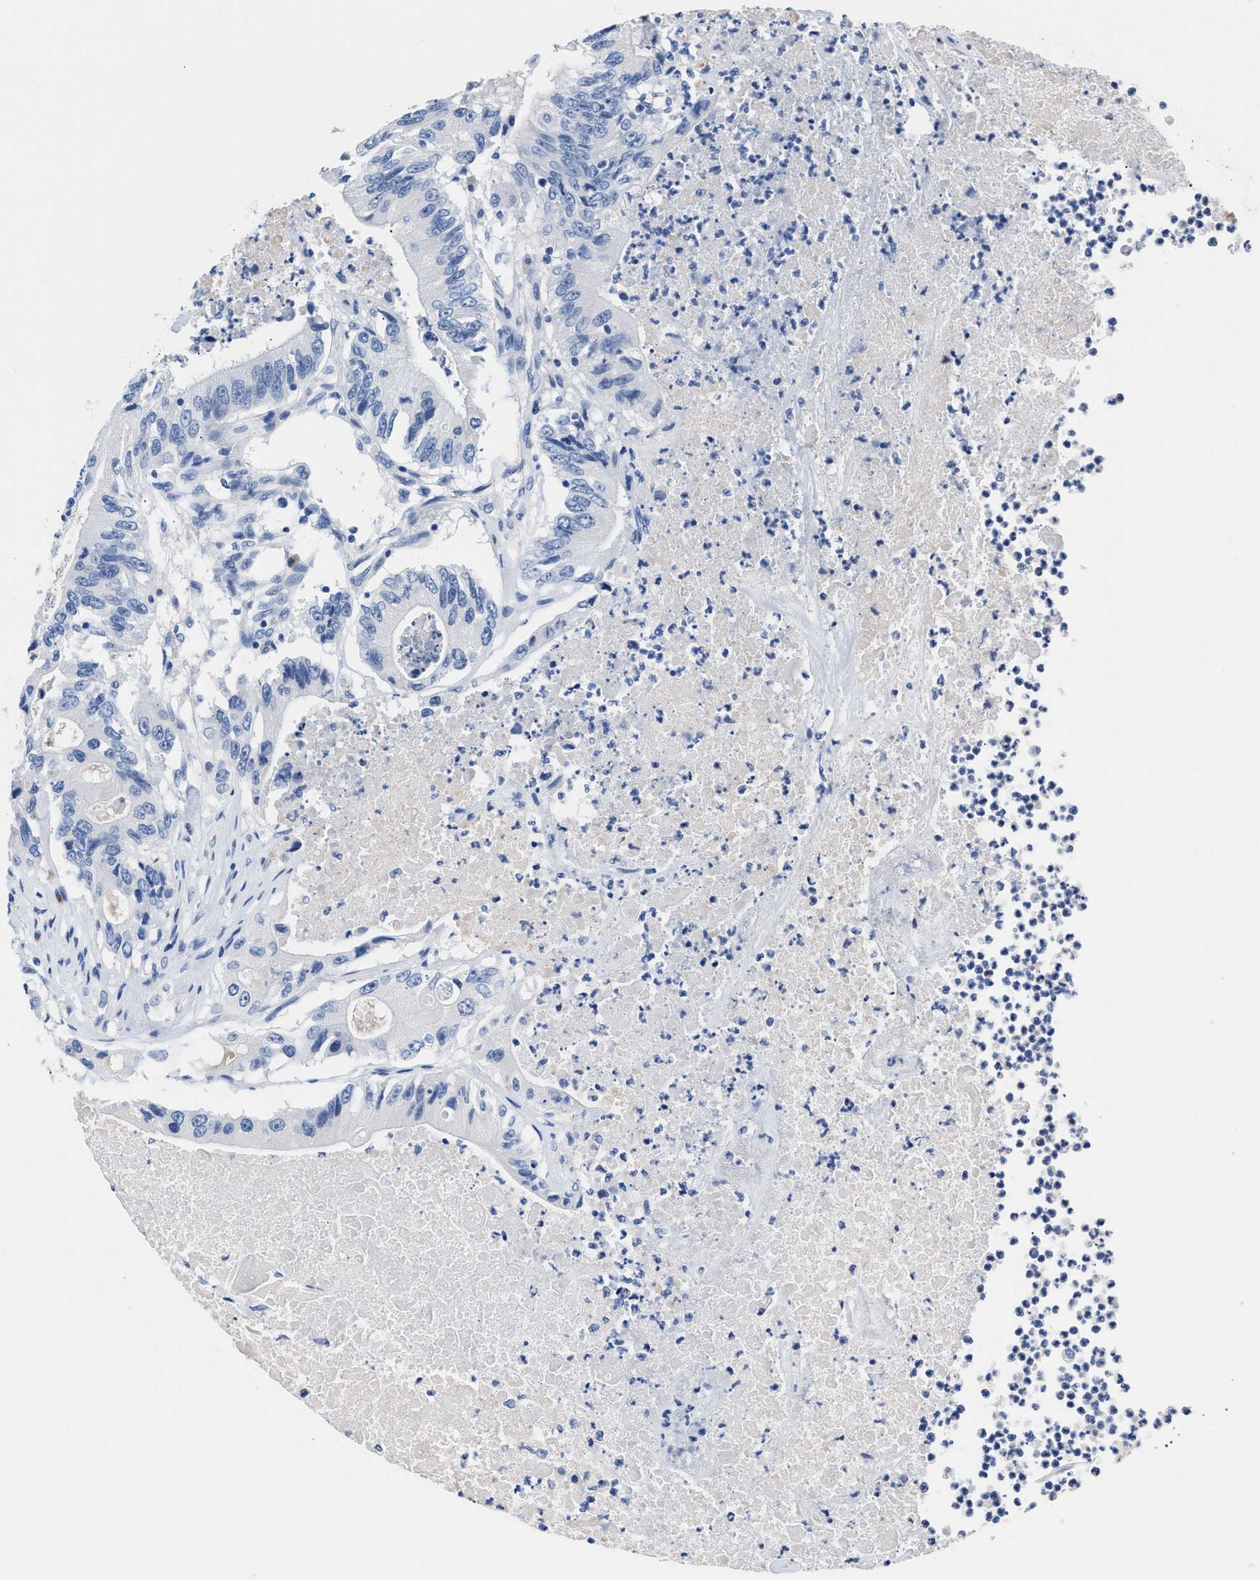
{"staining": {"intensity": "negative", "quantity": "none", "location": "none"}, "tissue": "colorectal cancer", "cell_type": "Tumor cells", "image_type": "cancer", "snomed": [{"axis": "morphology", "description": "Adenocarcinoma, NOS"}, {"axis": "topography", "description": "Colon"}], "caption": "Immunohistochemistry (IHC) micrograph of colorectal cancer (adenocarcinoma) stained for a protein (brown), which demonstrates no expression in tumor cells. (DAB (3,3'-diaminobenzidine) immunohistochemistry with hematoxylin counter stain).", "gene": "SLFN13", "patient": {"sex": "female", "age": 77}}